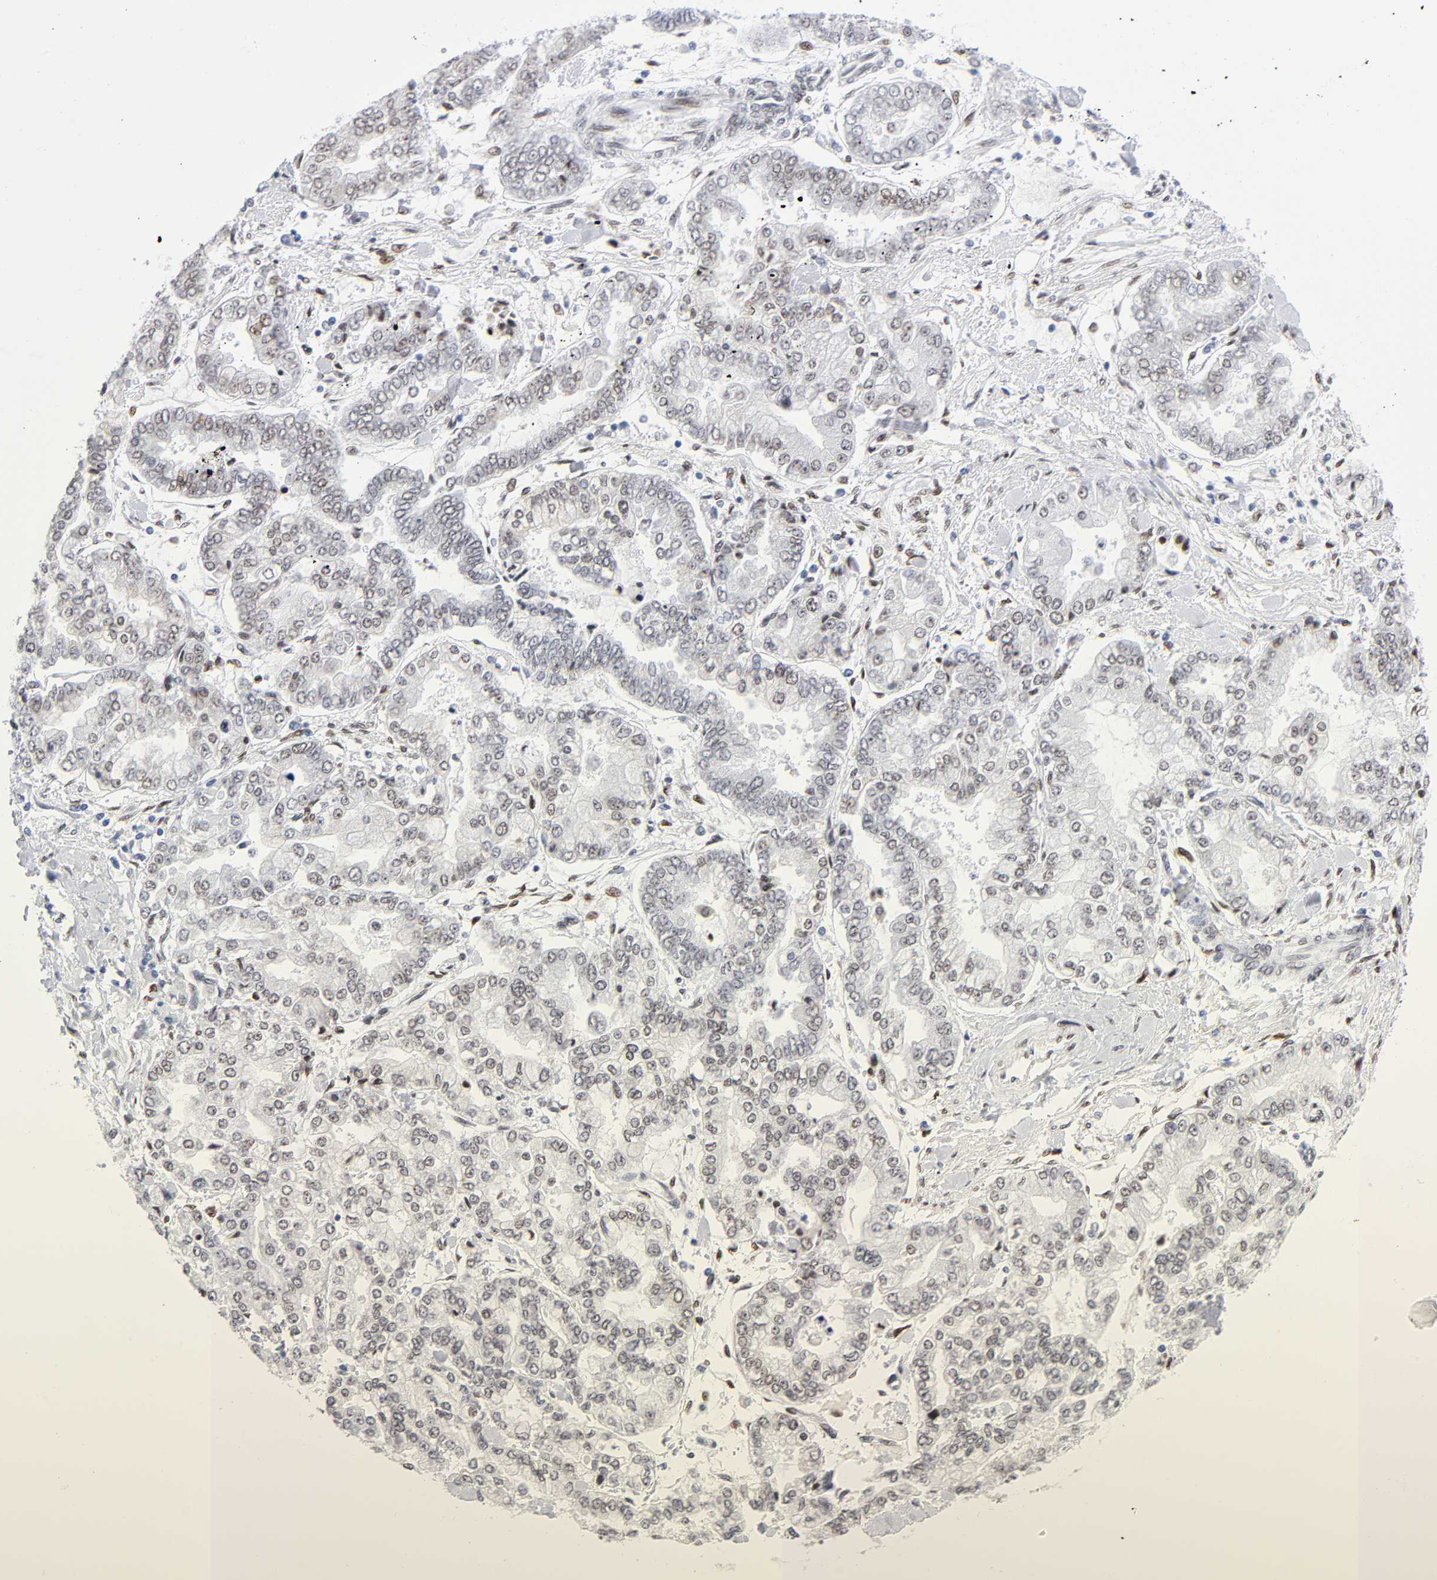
{"staining": {"intensity": "weak", "quantity": ">75%", "location": "nuclear"}, "tissue": "stomach cancer", "cell_type": "Tumor cells", "image_type": "cancer", "snomed": [{"axis": "morphology", "description": "Normal tissue, NOS"}, {"axis": "morphology", "description": "Adenocarcinoma, NOS"}, {"axis": "topography", "description": "Stomach, upper"}, {"axis": "topography", "description": "Stomach"}], "caption": "Immunohistochemistry (DAB) staining of human adenocarcinoma (stomach) shows weak nuclear protein positivity in about >75% of tumor cells.", "gene": "NFIC", "patient": {"sex": "male", "age": 76}}